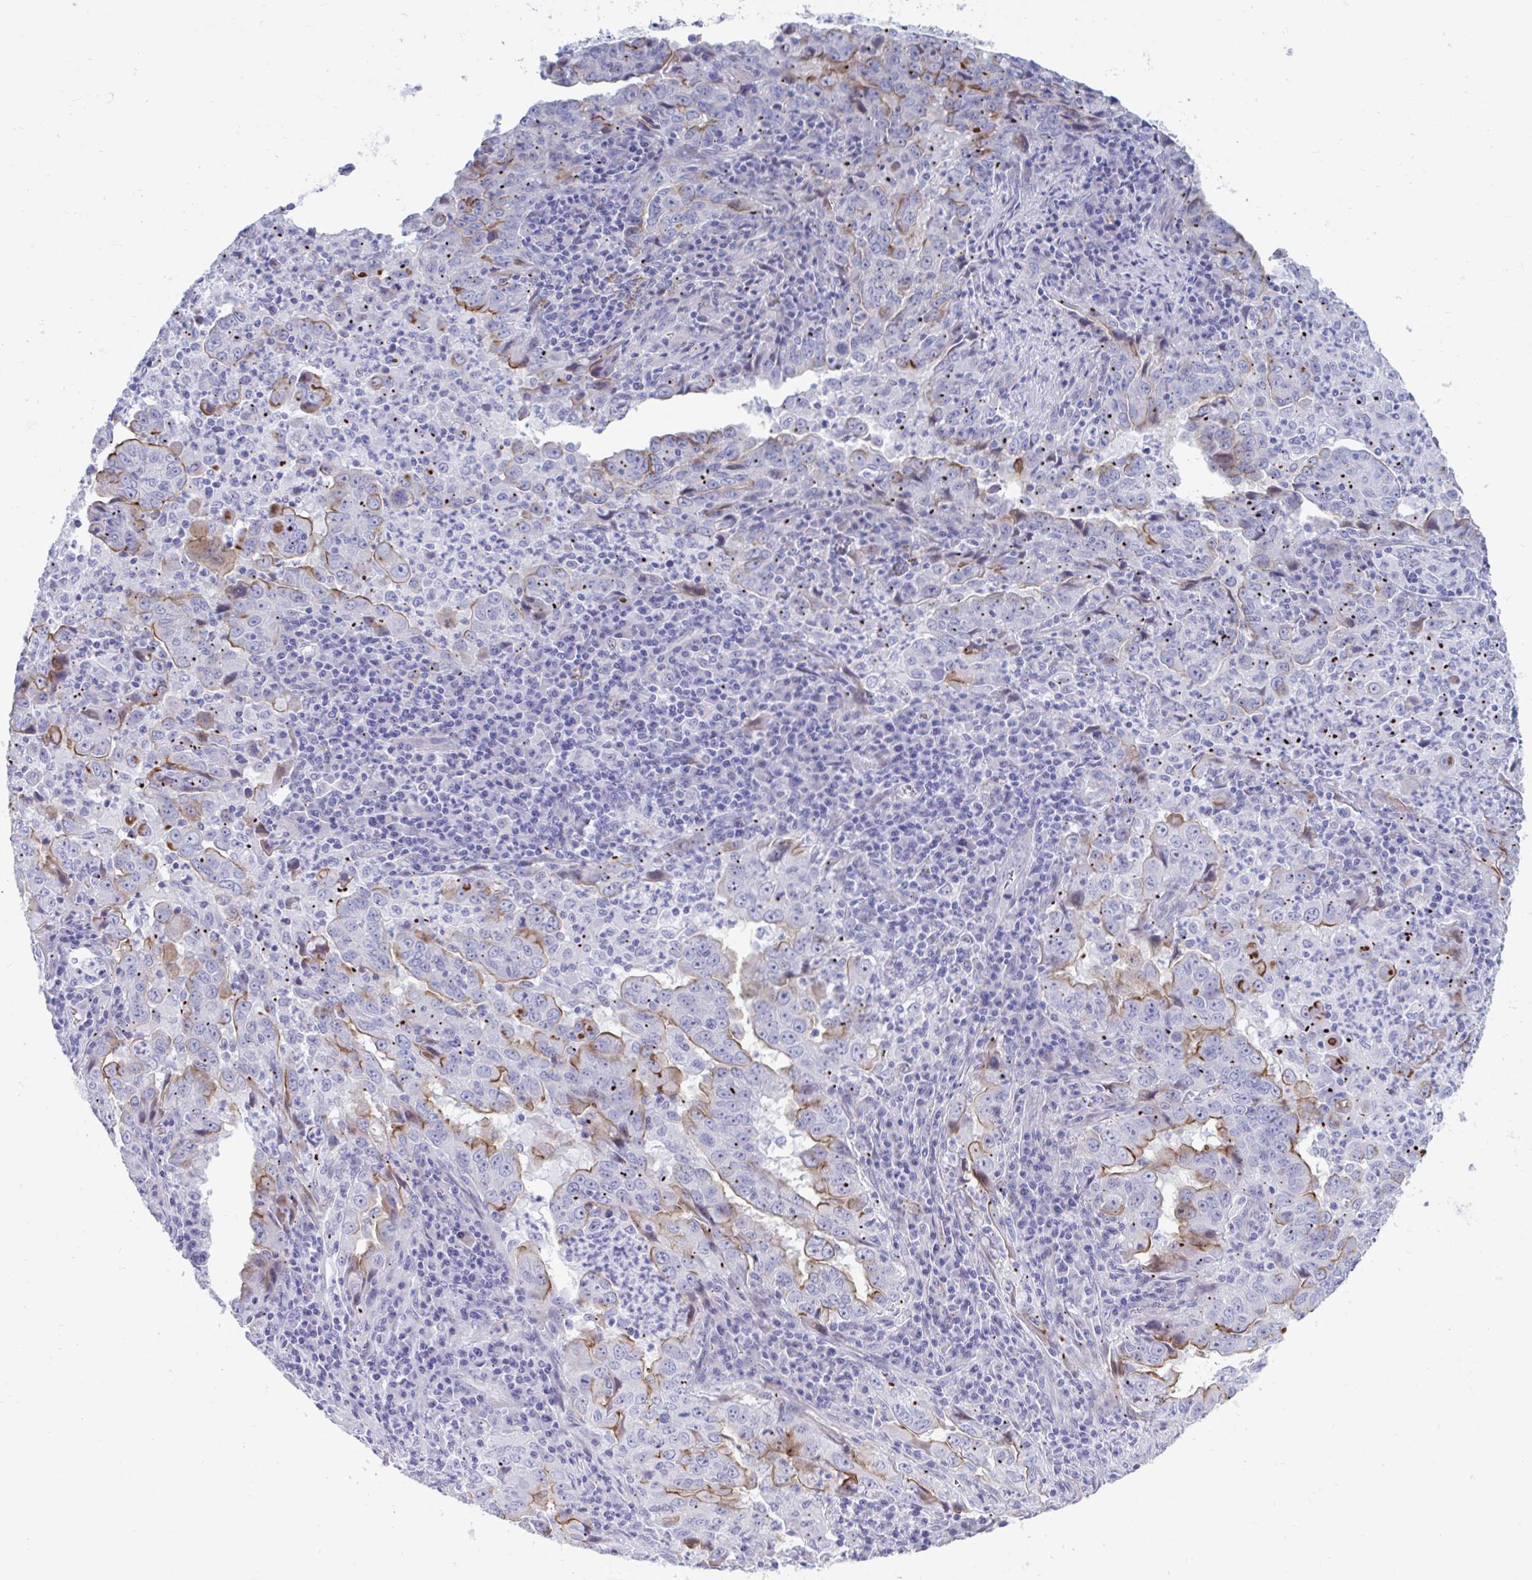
{"staining": {"intensity": "moderate", "quantity": "25%-75%", "location": "cytoplasmic/membranous"}, "tissue": "lung cancer", "cell_type": "Tumor cells", "image_type": "cancer", "snomed": [{"axis": "morphology", "description": "Adenocarcinoma, NOS"}, {"axis": "topography", "description": "Lung"}], "caption": "DAB (3,3'-diaminobenzidine) immunohistochemical staining of lung cancer exhibits moderate cytoplasmic/membranous protein expression in approximately 25%-75% of tumor cells.", "gene": "TTC30B", "patient": {"sex": "male", "age": 67}}